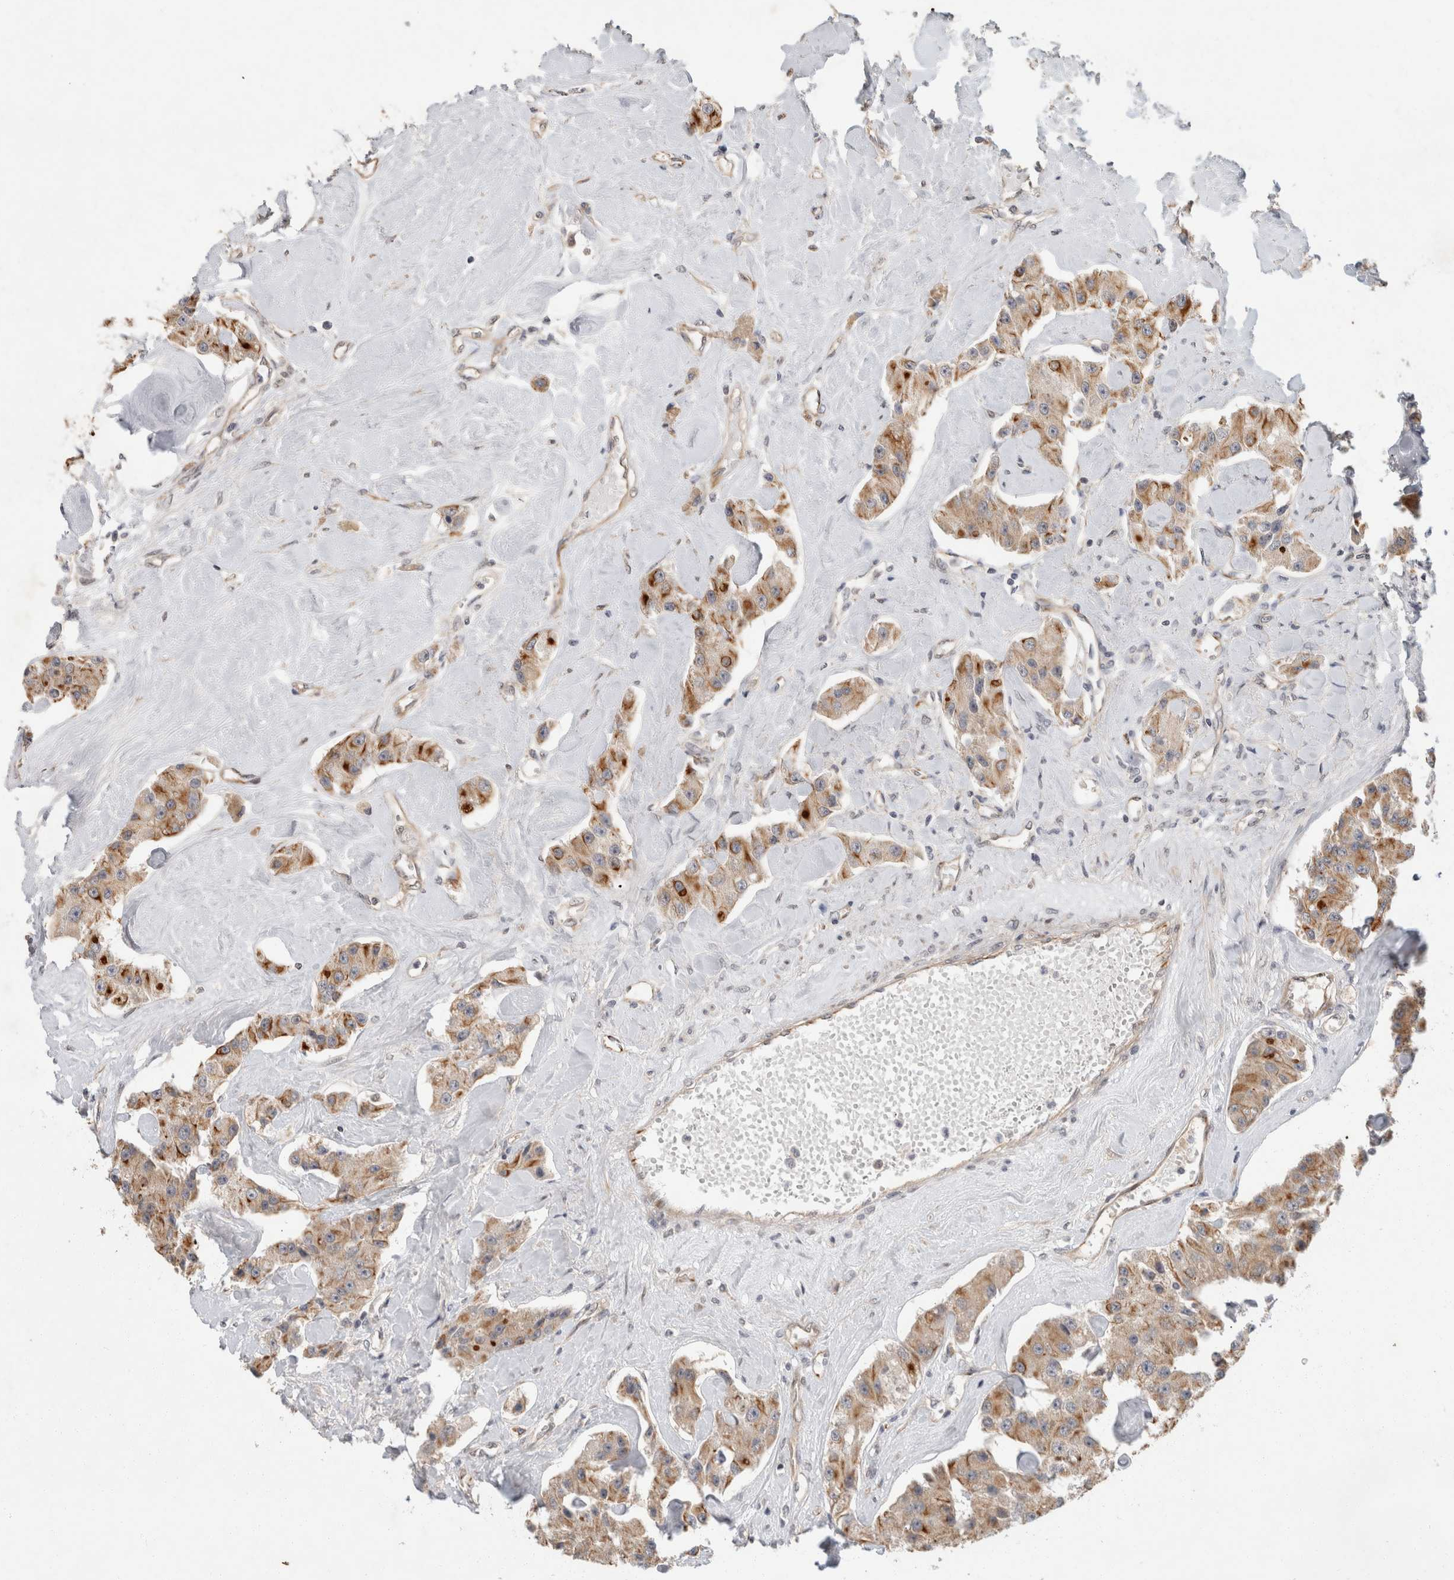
{"staining": {"intensity": "moderate", "quantity": ">75%", "location": "cytoplasmic/membranous"}, "tissue": "carcinoid", "cell_type": "Tumor cells", "image_type": "cancer", "snomed": [{"axis": "morphology", "description": "Carcinoid, malignant, NOS"}, {"axis": "topography", "description": "Pancreas"}], "caption": "Carcinoid stained for a protein (brown) shows moderate cytoplasmic/membranous positive expression in about >75% of tumor cells.", "gene": "CRISPLD1", "patient": {"sex": "male", "age": 41}}